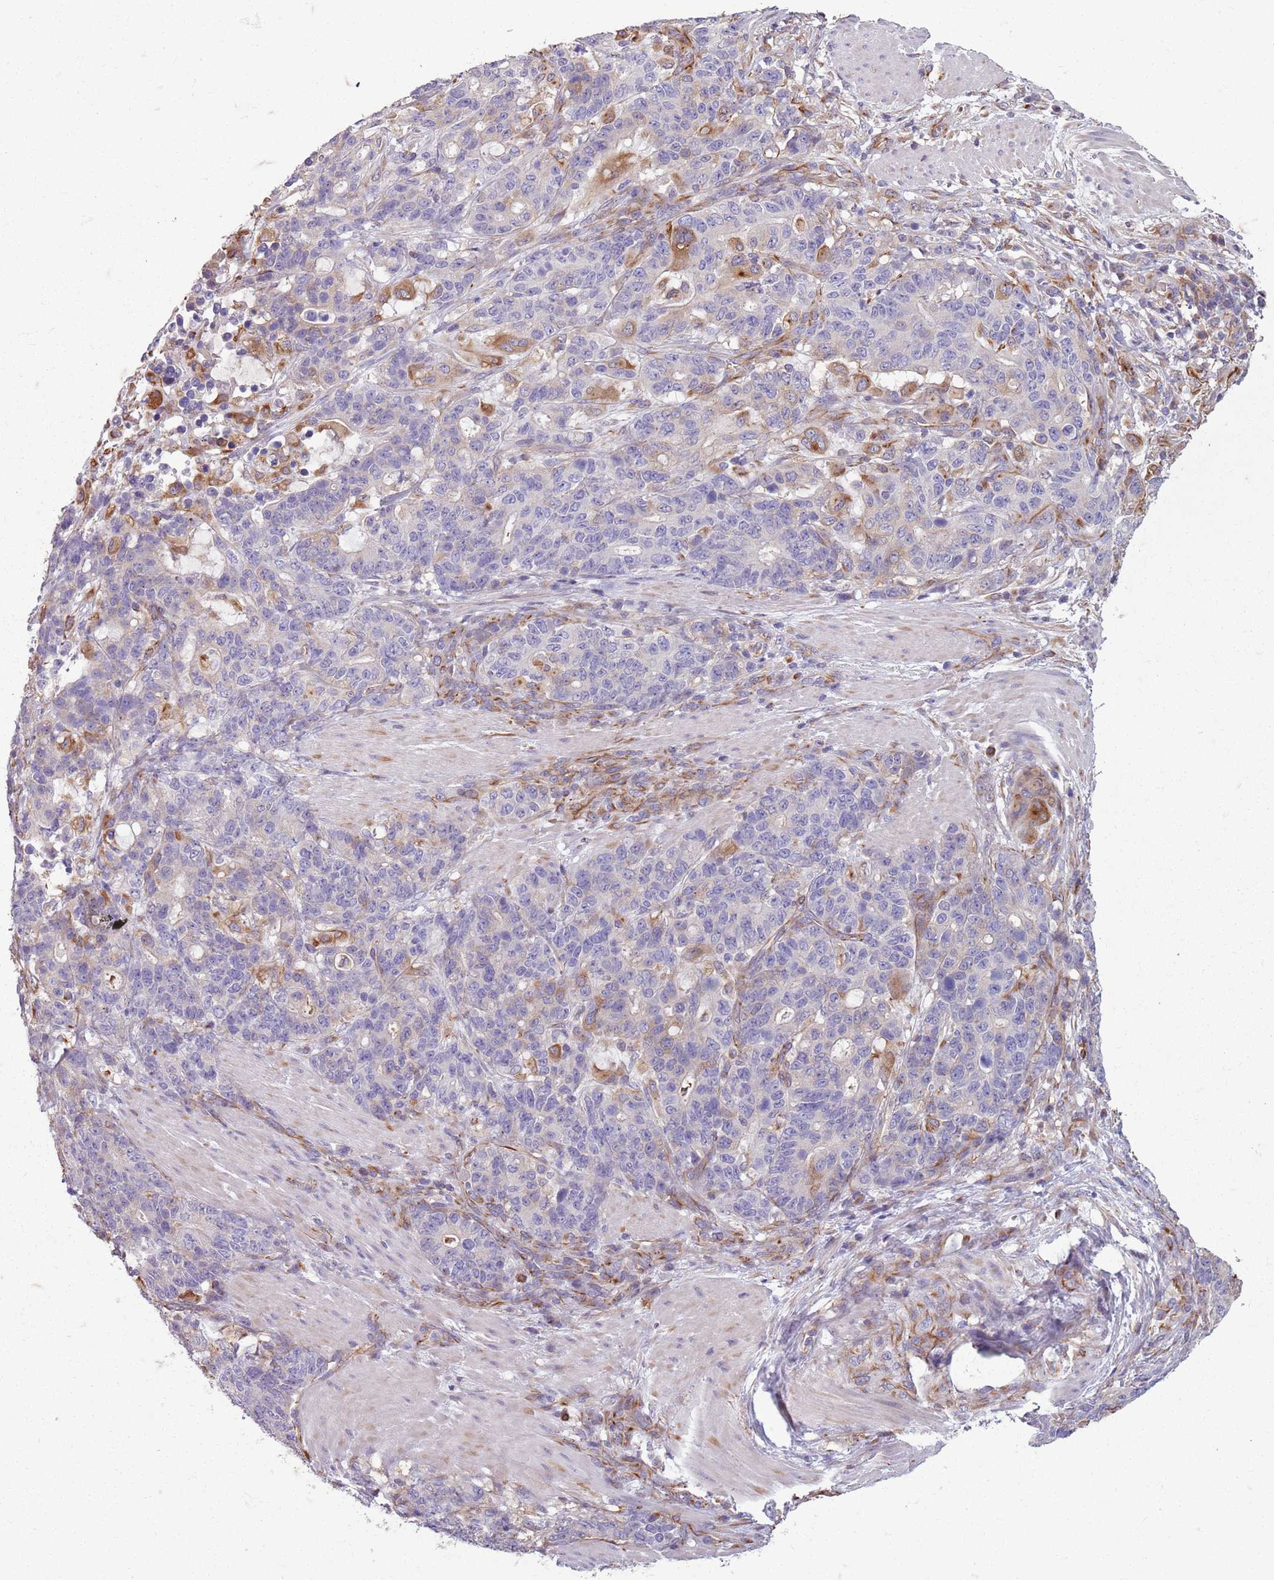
{"staining": {"intensity": "moderate", "quantity": "<25%", "location": "cytoplasmic/membranous"}, "tissue": "stomach cancer", "cell_type": "Tumor cells", "image_type": "cancer", "snomed": [{"axis": "morphology", "description": "Normal tissue, NOS"}, {"axis": "morphology", "description": "Adenocarcinoma, NOS"}, {"axis": "topography", "description": "Stomach"}], "caption": "Human stomach cancer stained with a protein marker demonstrates moderate staining in tumor cells.", "gene": "TAS2R38", "patient": {"sex": "female", "age": 64}}